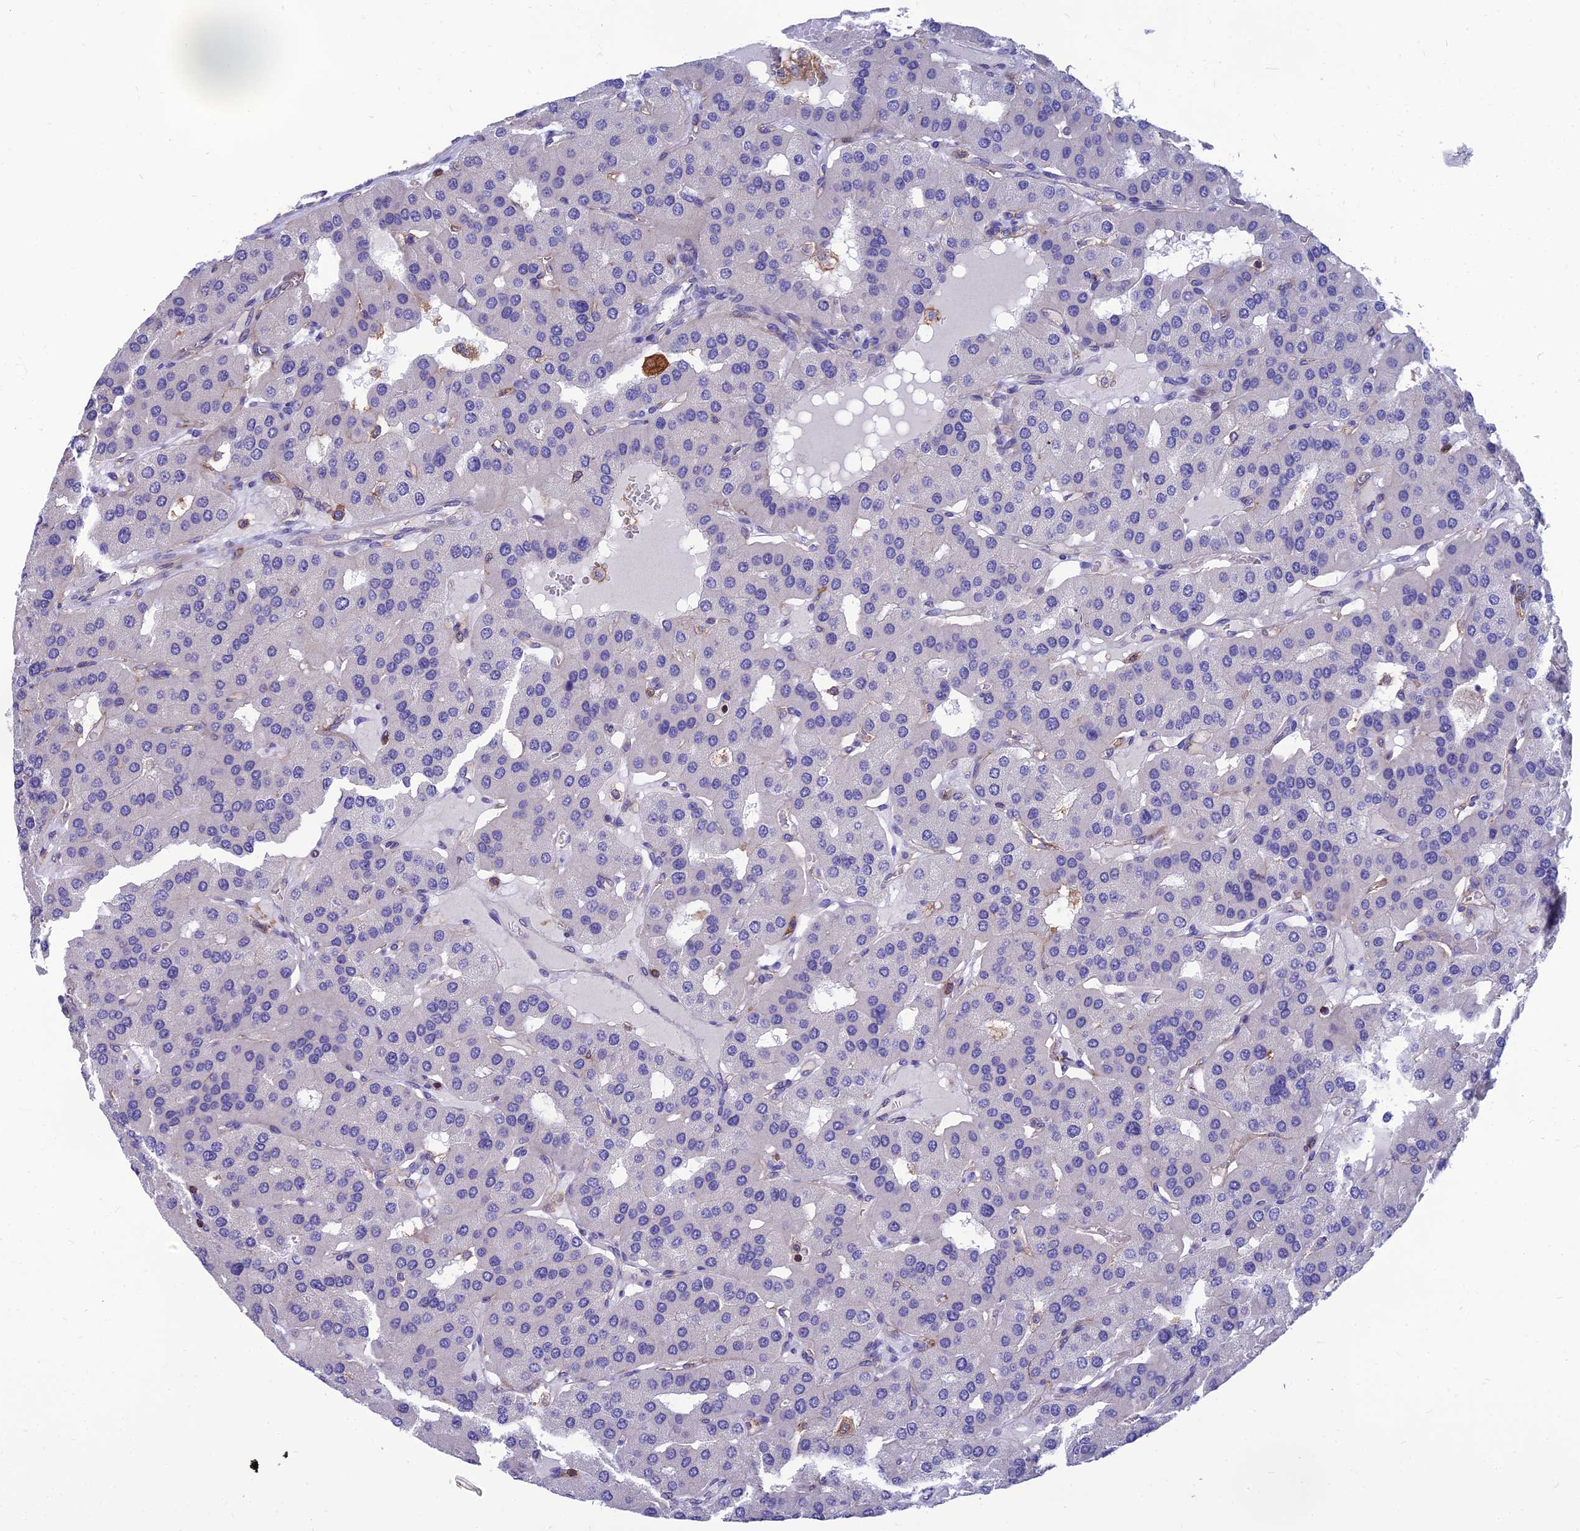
{"staining": {"intensity": "negative", "quantity": "none", "location": "none"}, "tissue": "parathyroid gland", "cell_type": "Glandular cells", "image_type": "normal", "snomed": [{"axis": "morphology", "description": "Normal tissue, NOS"}, {"axis": "morphology", "description": "Adenoma, NOS"}, {"axis": "topography", "description": "Parathyroid gland"}], "caption": "High power microscopy image of an IHC micrograph of benign parathyroid gland, revealing no significant staining in glandular cells.", "gene": "PPP1R18", "patient": {"sex": "female", "age": 86}}